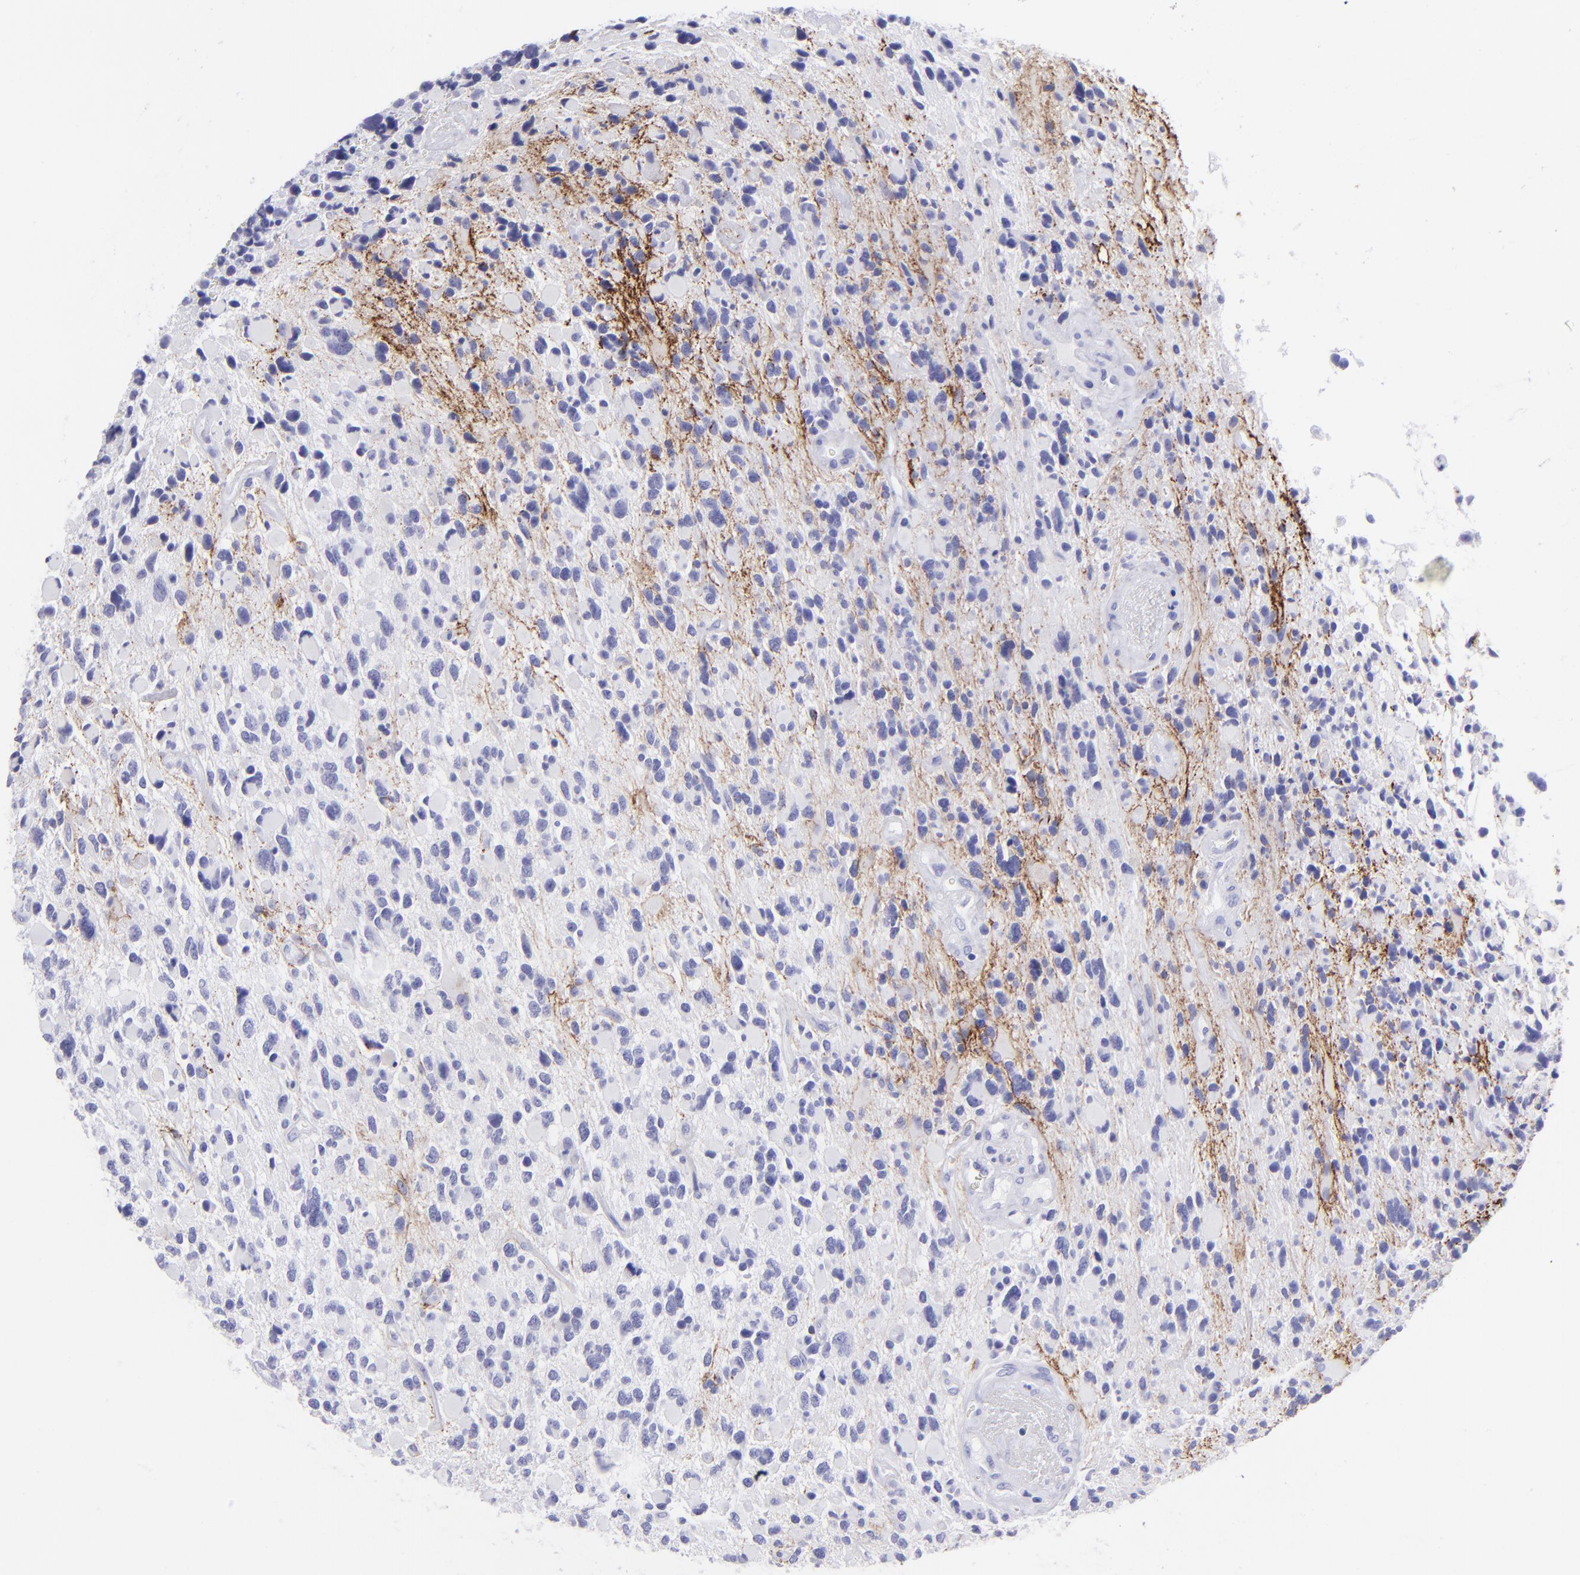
{"staining": {"intensity": "negative", "quantity": "none", "location": "none"}, "tissue": "glioma", "cell_type": "Tumor cells", "image_type": "cancer", "snomed": [{"axis": "morphology", "description": "Glioma, malignant, High grade"}, {"axis": "topography", "description": "Brain"}], "caption": "Immunohistochemical staining of human malignant high-grade glioma demonstrates no significant staining in tumor cells. (Brightfield microscopy of DAB immunohistochemistry at high magnification).", "gene": "SLC1A3", "patient": {"sex": "female", "age": 37}}